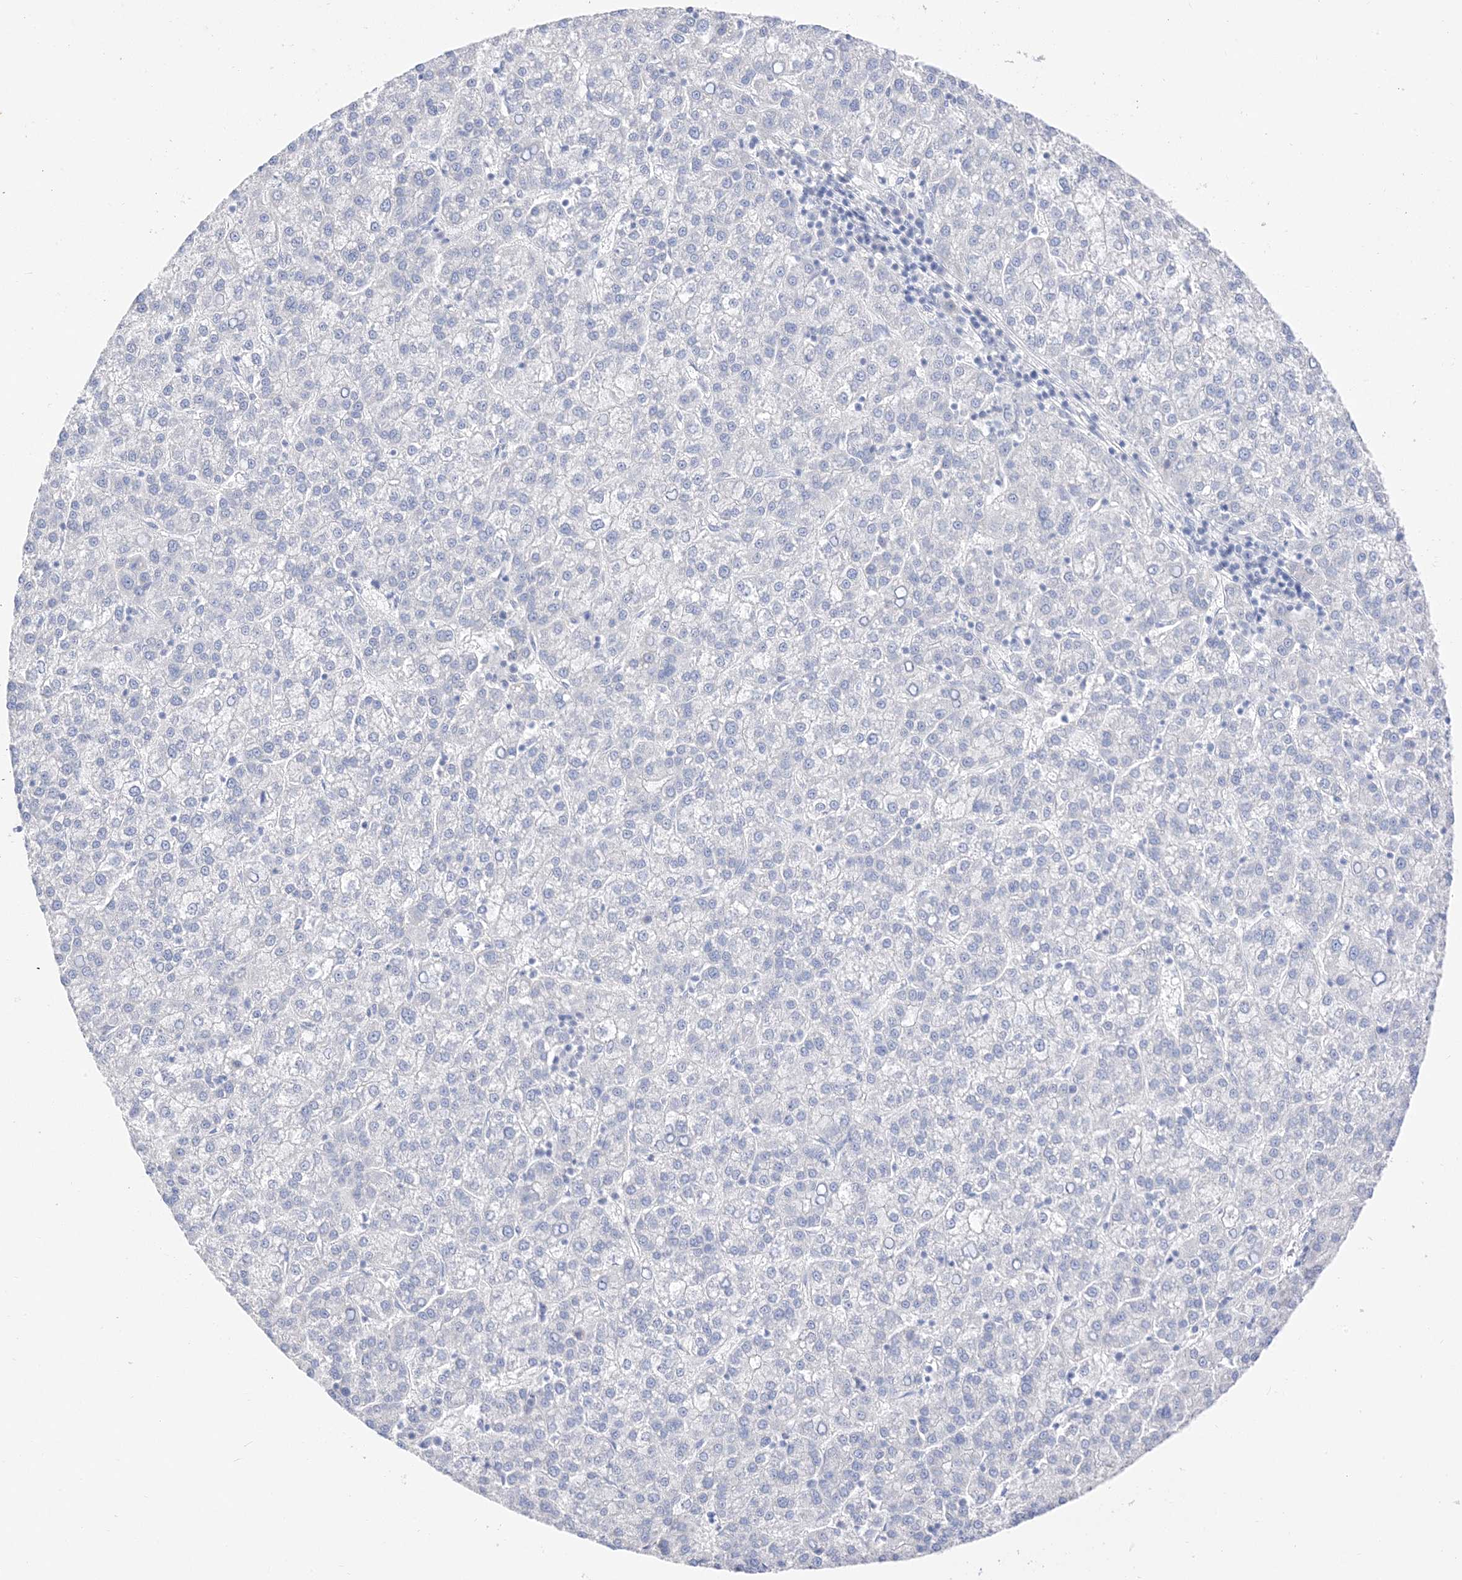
{"staining": {"intensity": "negative", "quantity": "none", "location": "none"}, "tissue": "liver cancer", "cell_type": "Tumor cells", "image_type": "cancer", "snomed": [{"axis": "morphology", "description": "Carcinoma, Hepatocellular, NOS"}, {"axis": "topography", "description": "Liver"}], "caption": "Liver hepatocellular carcinoma was stained to show a protein in brown. There is no significant staining in tumor cells. (Brightfield microscopy of DAB (3,3'-diaminobenzidine) immunohistochemistry at high magnification).", "gene": "MUC17", "patient": {"sex": "female", "age": 58}}